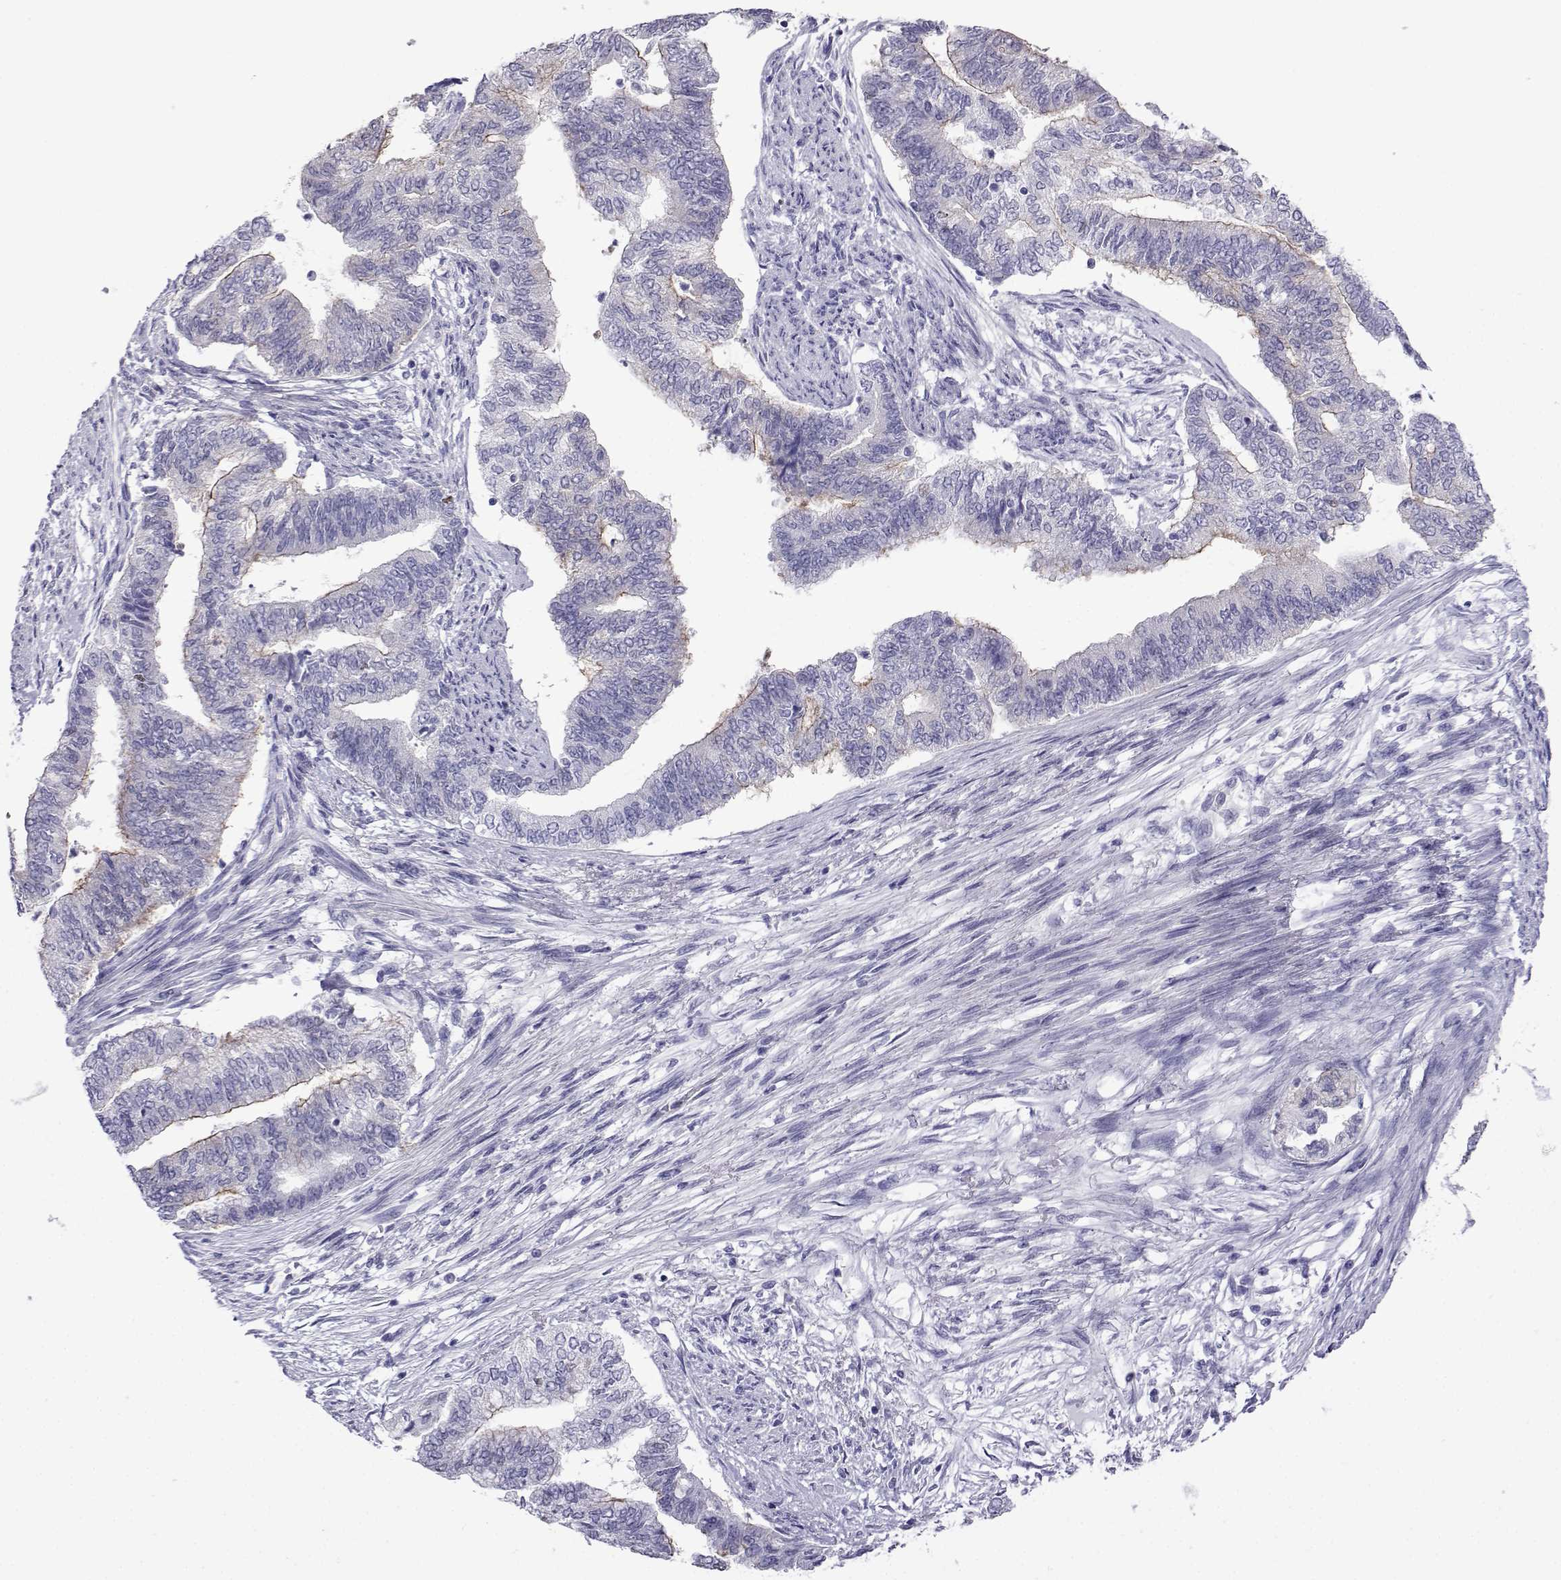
{"staining": {"intensity": "moderate", "quantity": "<25%", "location": "cytoplasmic/membranous"}, "tissue": "endometrial cancer", "cell_type": "Tumor cells", "image_type": "cancer", "snomed": [{"axis": "morphology", "description": "Adenocarcinoma, NOS"}, {"axis": "topography", "description": "Endometrium"}], "caption": "DAB immunohistochemical staining of human endometrial cancer (adenocarcinoma) demonstrates moderate cytoplasmic/membranous protein staining in approximately <25% of tumor cells.", "gene": "COL22A1", "patient": {"sex": "female", "age": 65}}